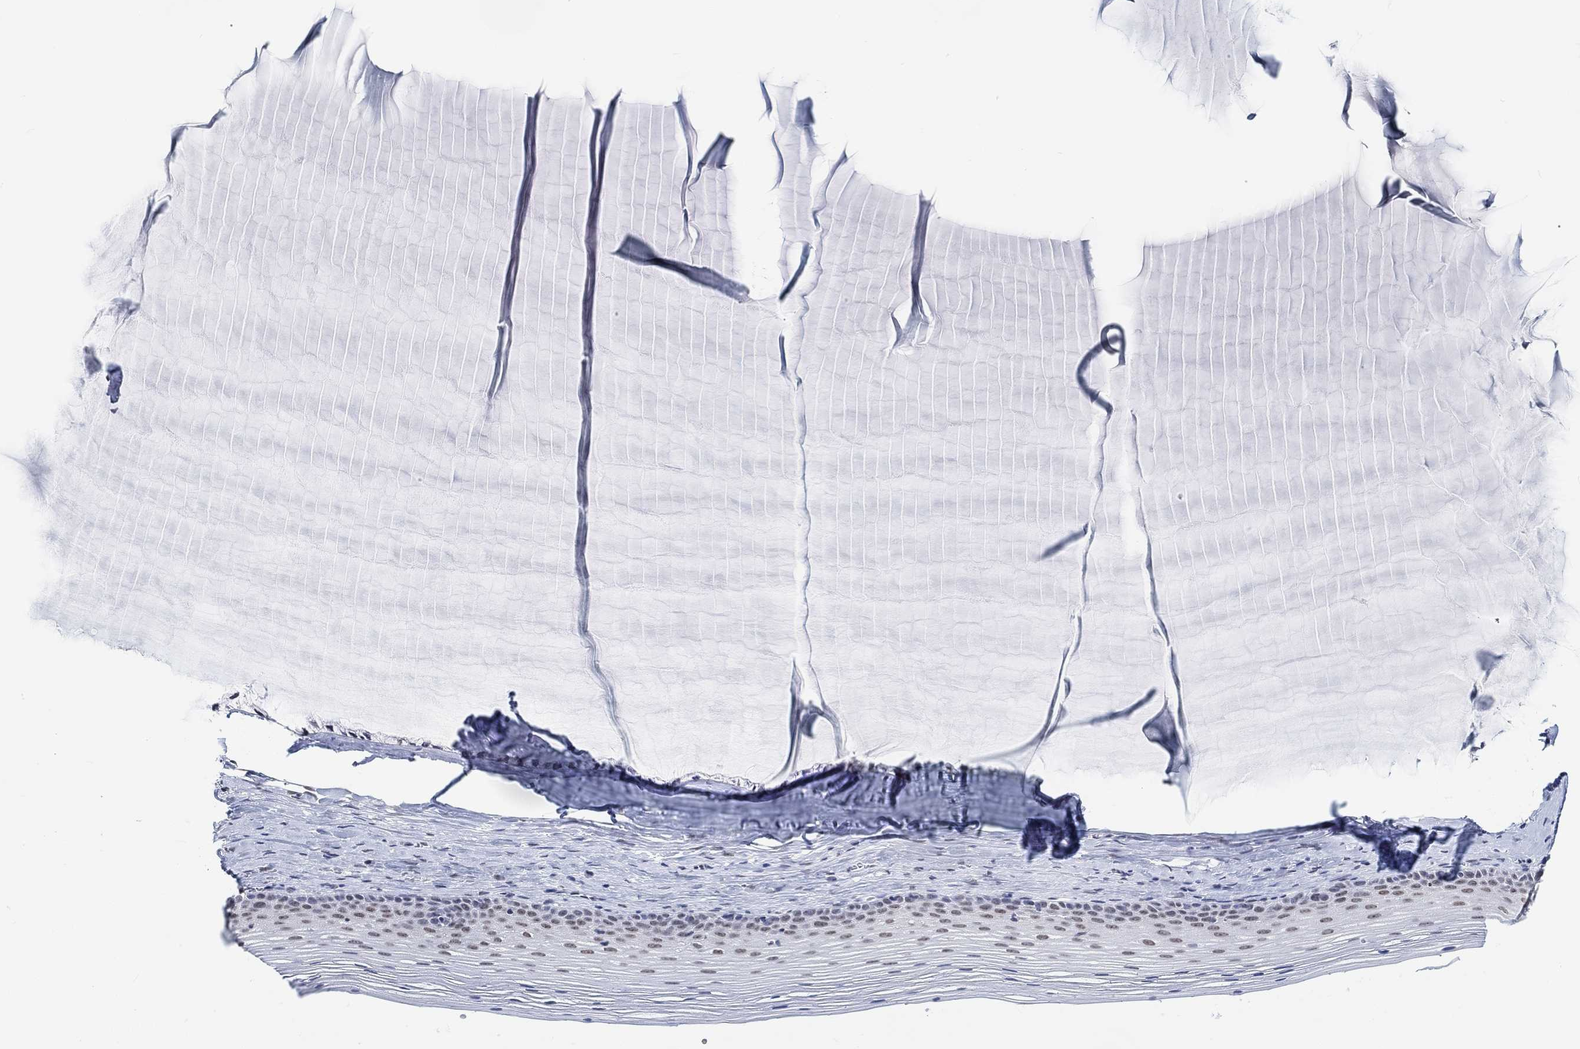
{"staining": {"intensity": "negative", "quantity": "none", "location": "none"}, "tissue": "cervix", "cell_type": "Glandular cells", "image_type": "normal", "snomed": [{"axis": "morphology", "description": "Normal tissue, NOS"}, {"axis": "topography", "description": "Cervix"}], "caption": "Immunohistochemistry of benign cervix exhibits no staining in glandular cells.", "gene": "PURG", "patient": {"sex": "female", "age": 40}}